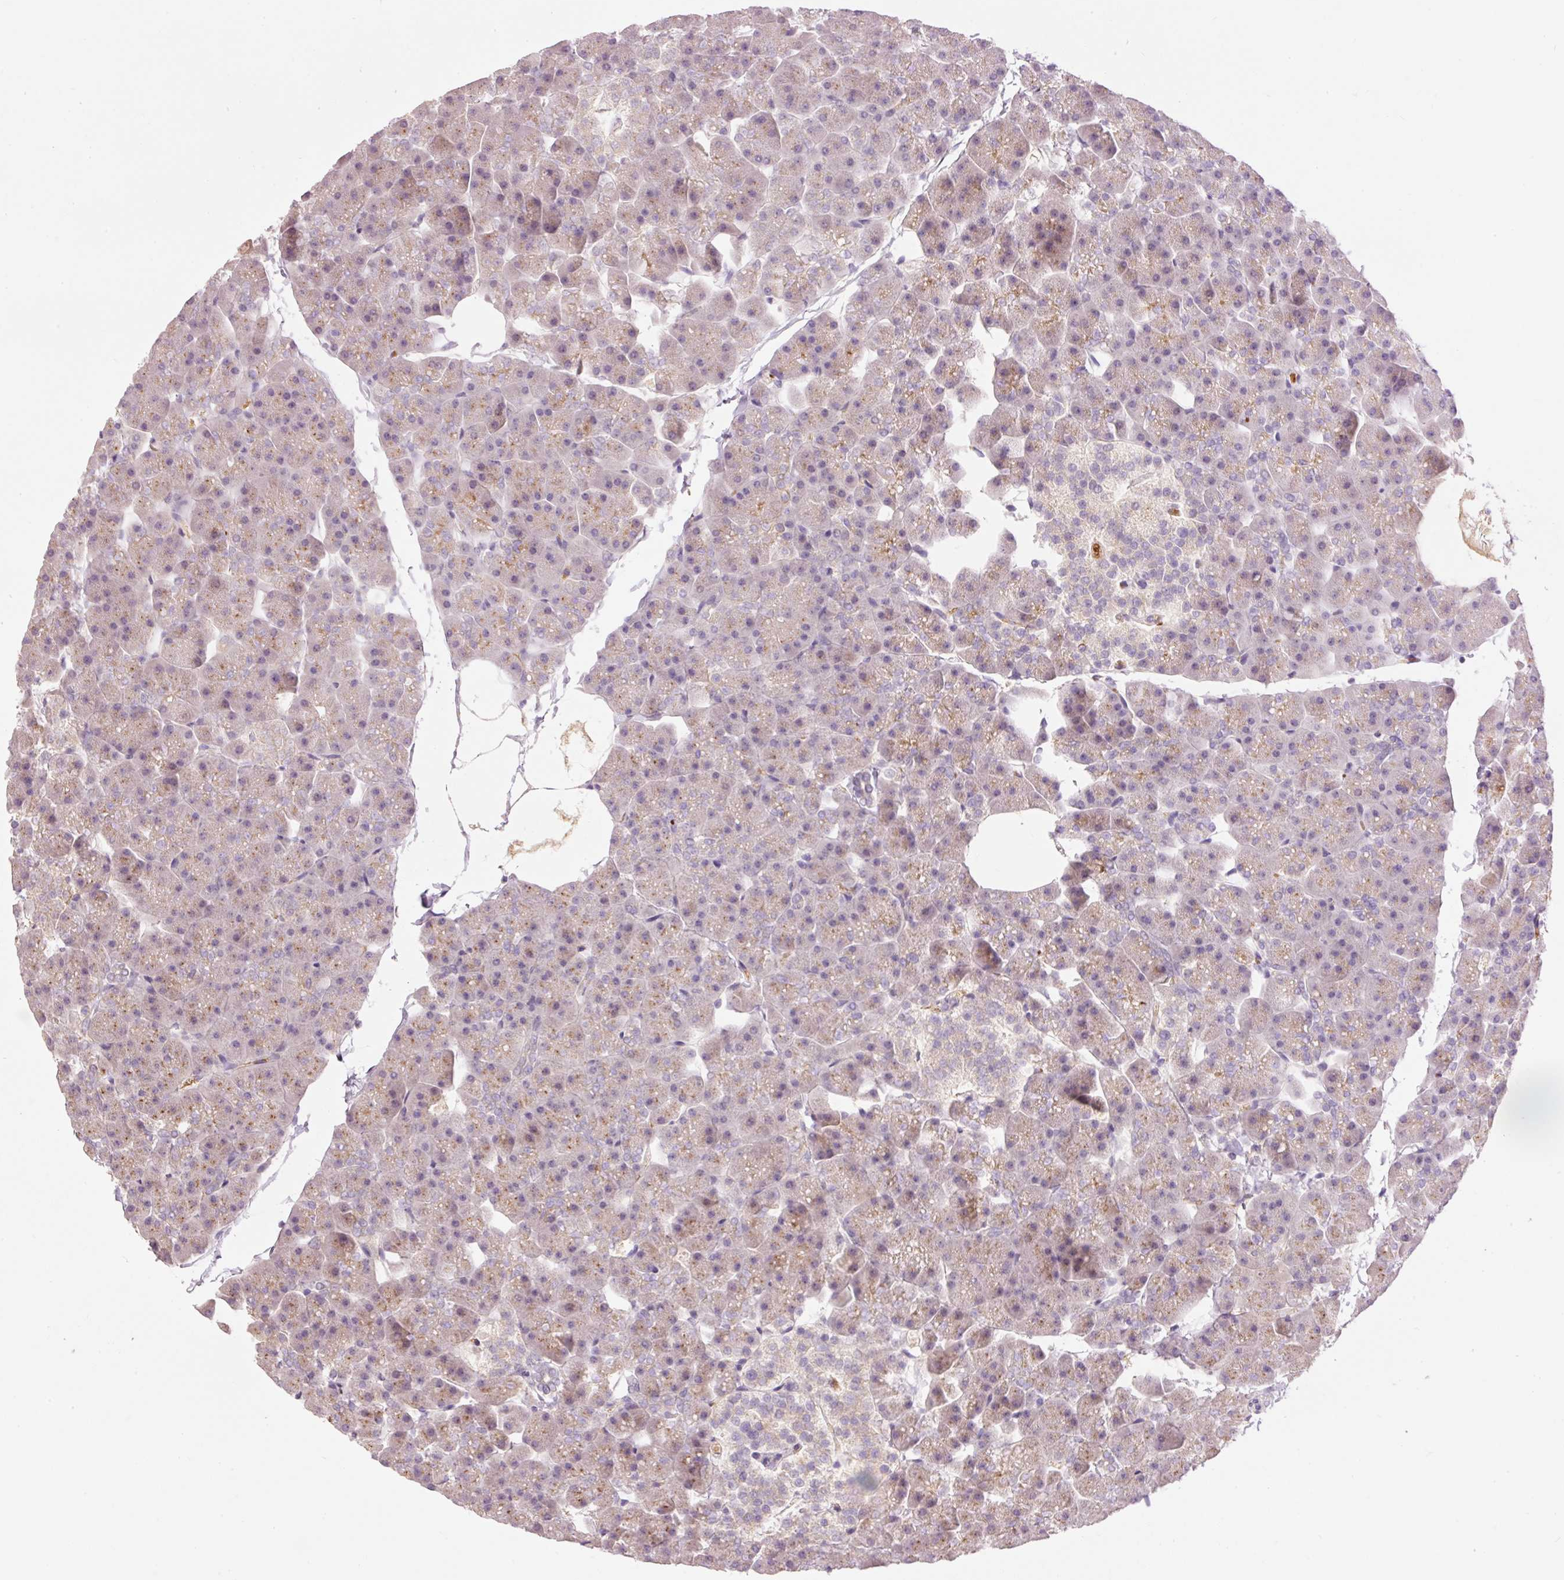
{"staining": {"intensity": "moderate", "quantity": "25%-75%", "location": "cytoplasmic/membranous"}, "tissue": "pancreas", "cell_type": "Exocrine glandular cells", "image_type": "normal", "snomed": [{"axis": "morphology", "description": "Normal tissue, NOS"}, {"axis": "topography", "description": "Pancreas"}], "caption": "Approximately 25%-75% of exocrine glandular cells in unremarkable pancreas display moderate cytoplasmic/membranous protein expression as visualized by brown immunohistochemical staining.", "gene": "CMTM8", "patient": {"sex": "male", "age": 35}}